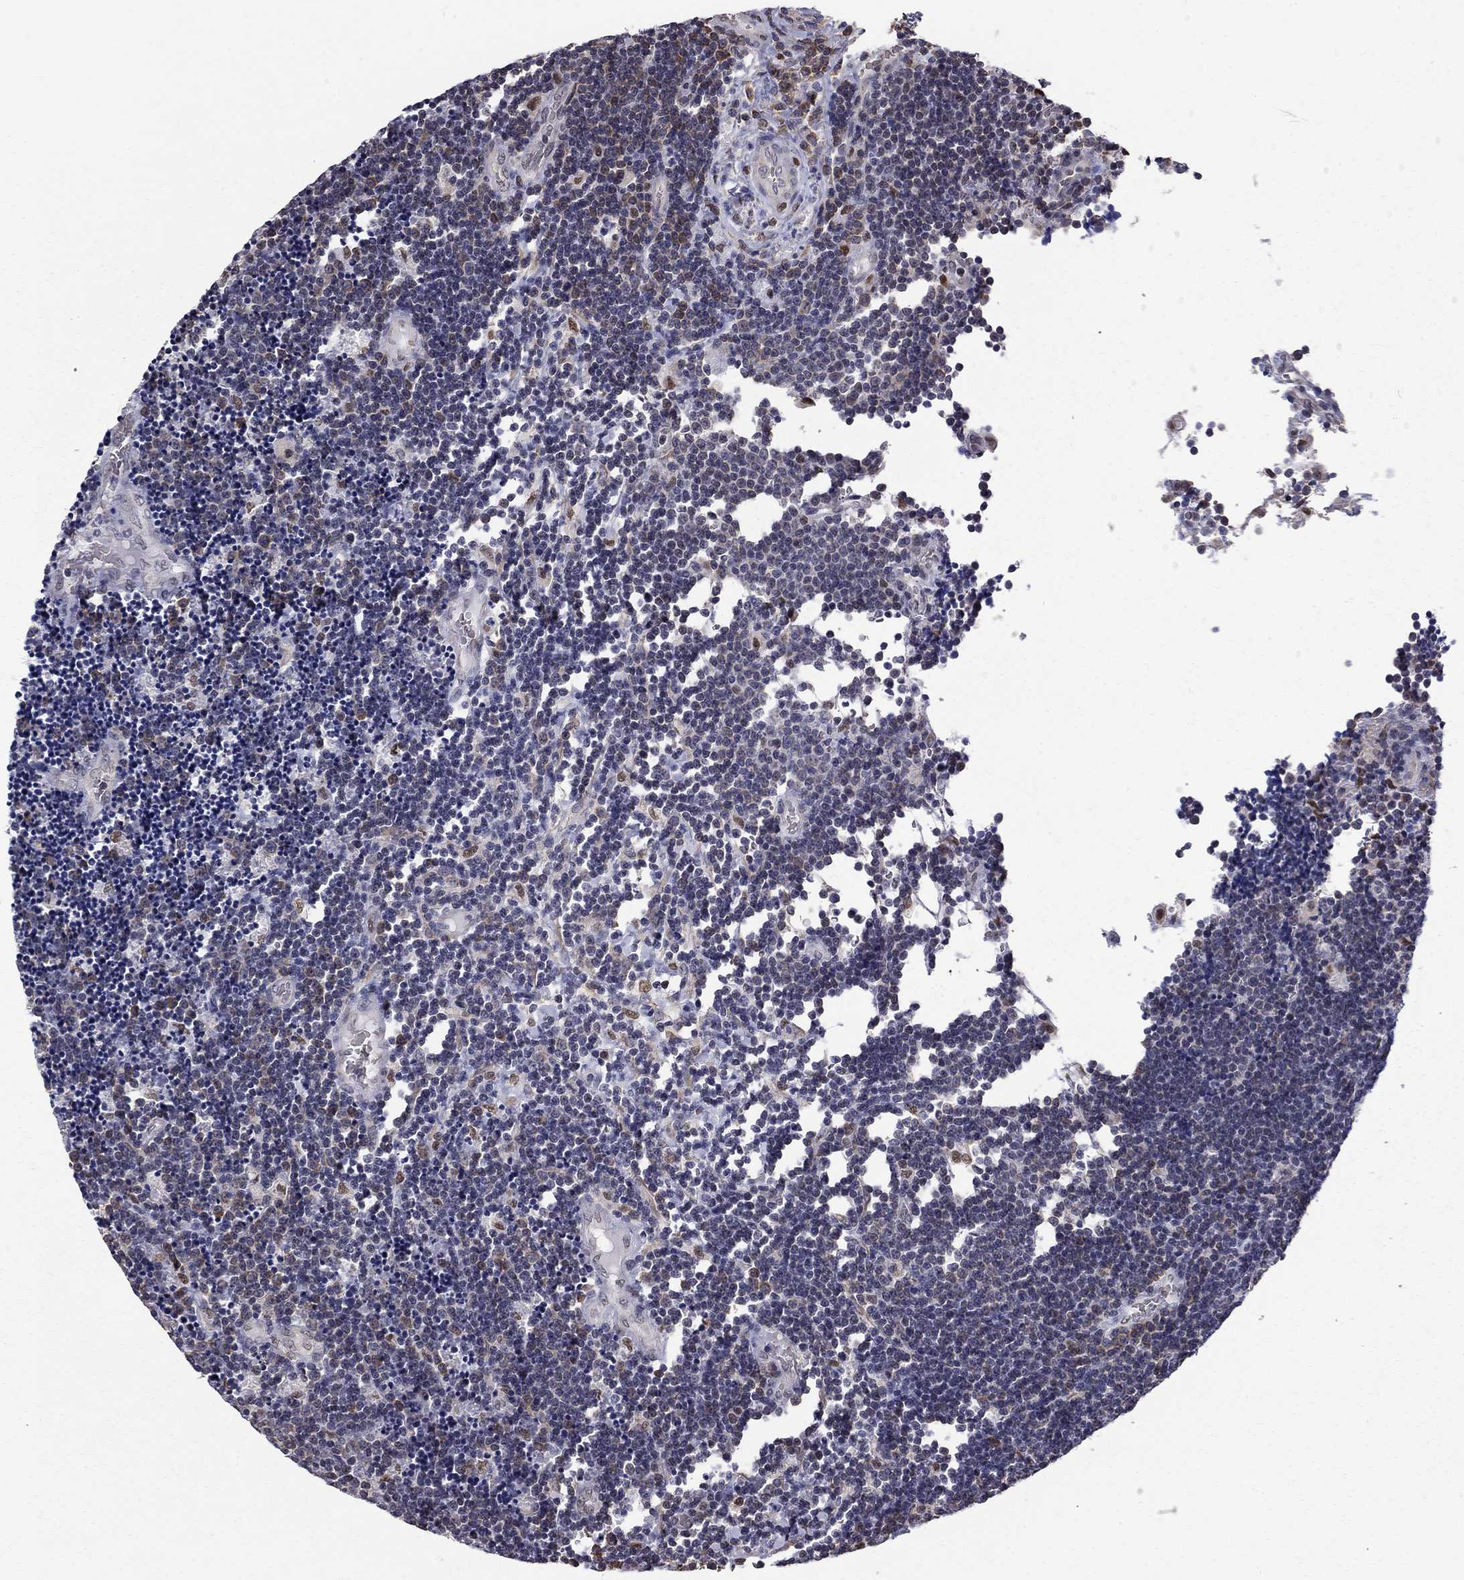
{"staining": {"intensity": "negative", "quantity": "none", "location": "none"}, "tissue": "lymphoma", "cell_type": "Tumor cells", "image_type": "cancer", "snomed": [{"axis": "morphology", "description": "Malignant lymphoma, non-Hodgkin's type, Low grade"}, {"axis": "topography", "description": "Brain"}], "caption": "Image shows no significant protein expression in tumor cells of lymphoma.", "gene": "HSPB2", "patient": {"sex": "female", "age": 66}}